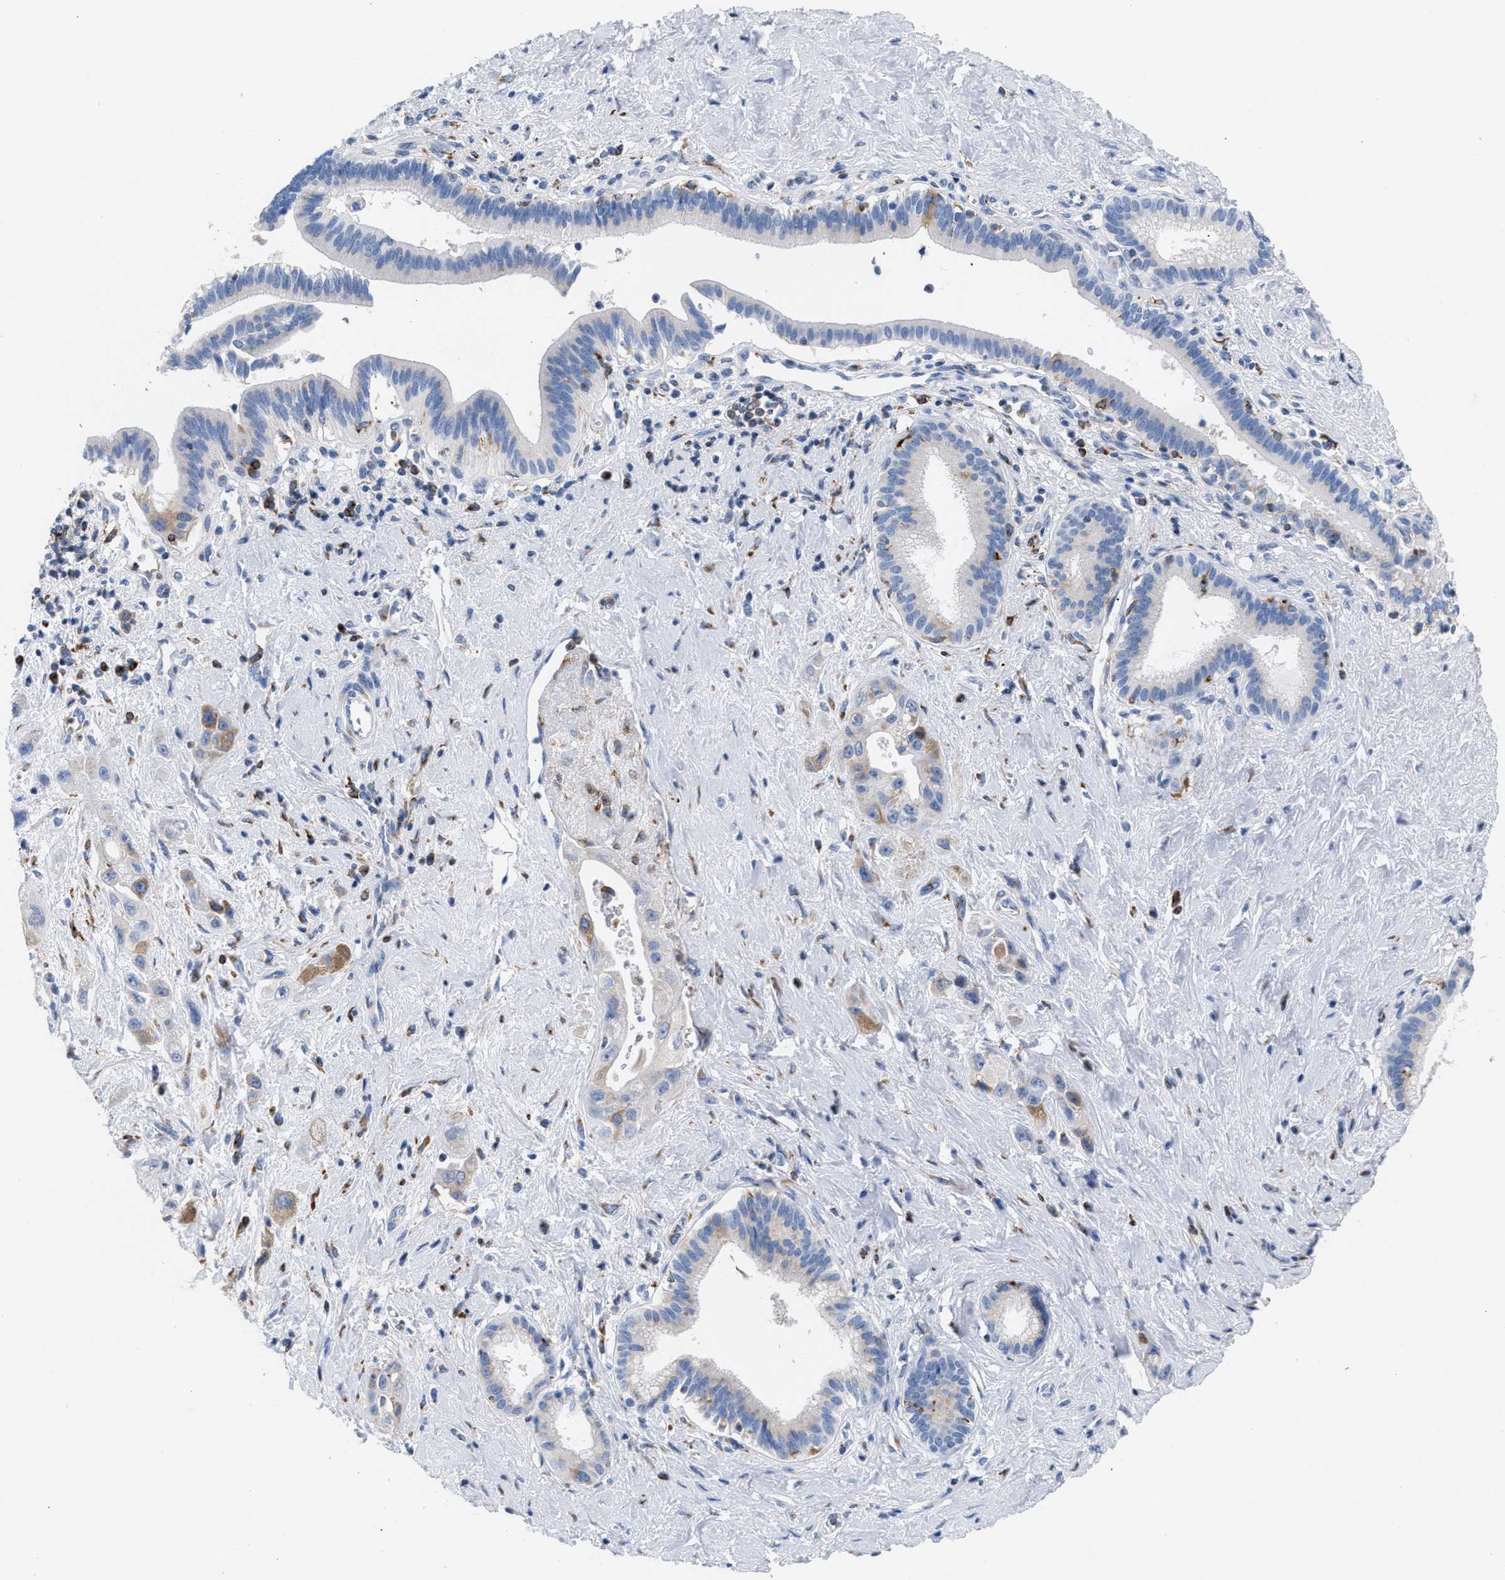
{"staining": {"intensity": "moderate", "quantity": "<25%", "location": "cytoplasmic/membranous"}, "tissue": "pancreatic cancer", "cell_type": "Tumor cells", "image_type": "cancer", "snomed": [{"axis": "morphology", "description": "Adenocarcinoma, NOS"}, {"axis": "topography", "description": "Pancreas"}], "caption": "A brown stain shows moderate cytoplasmic/membranous staining of a protein in human pancreatic adenocarcinoma tumor cells. The protein is stained brown, and the nuclei are stained in blue (DAB IHC with brightfield microscopy, high magnification).", "gene": "TACC3", "patient": {"sex": "female", "age": 66}}